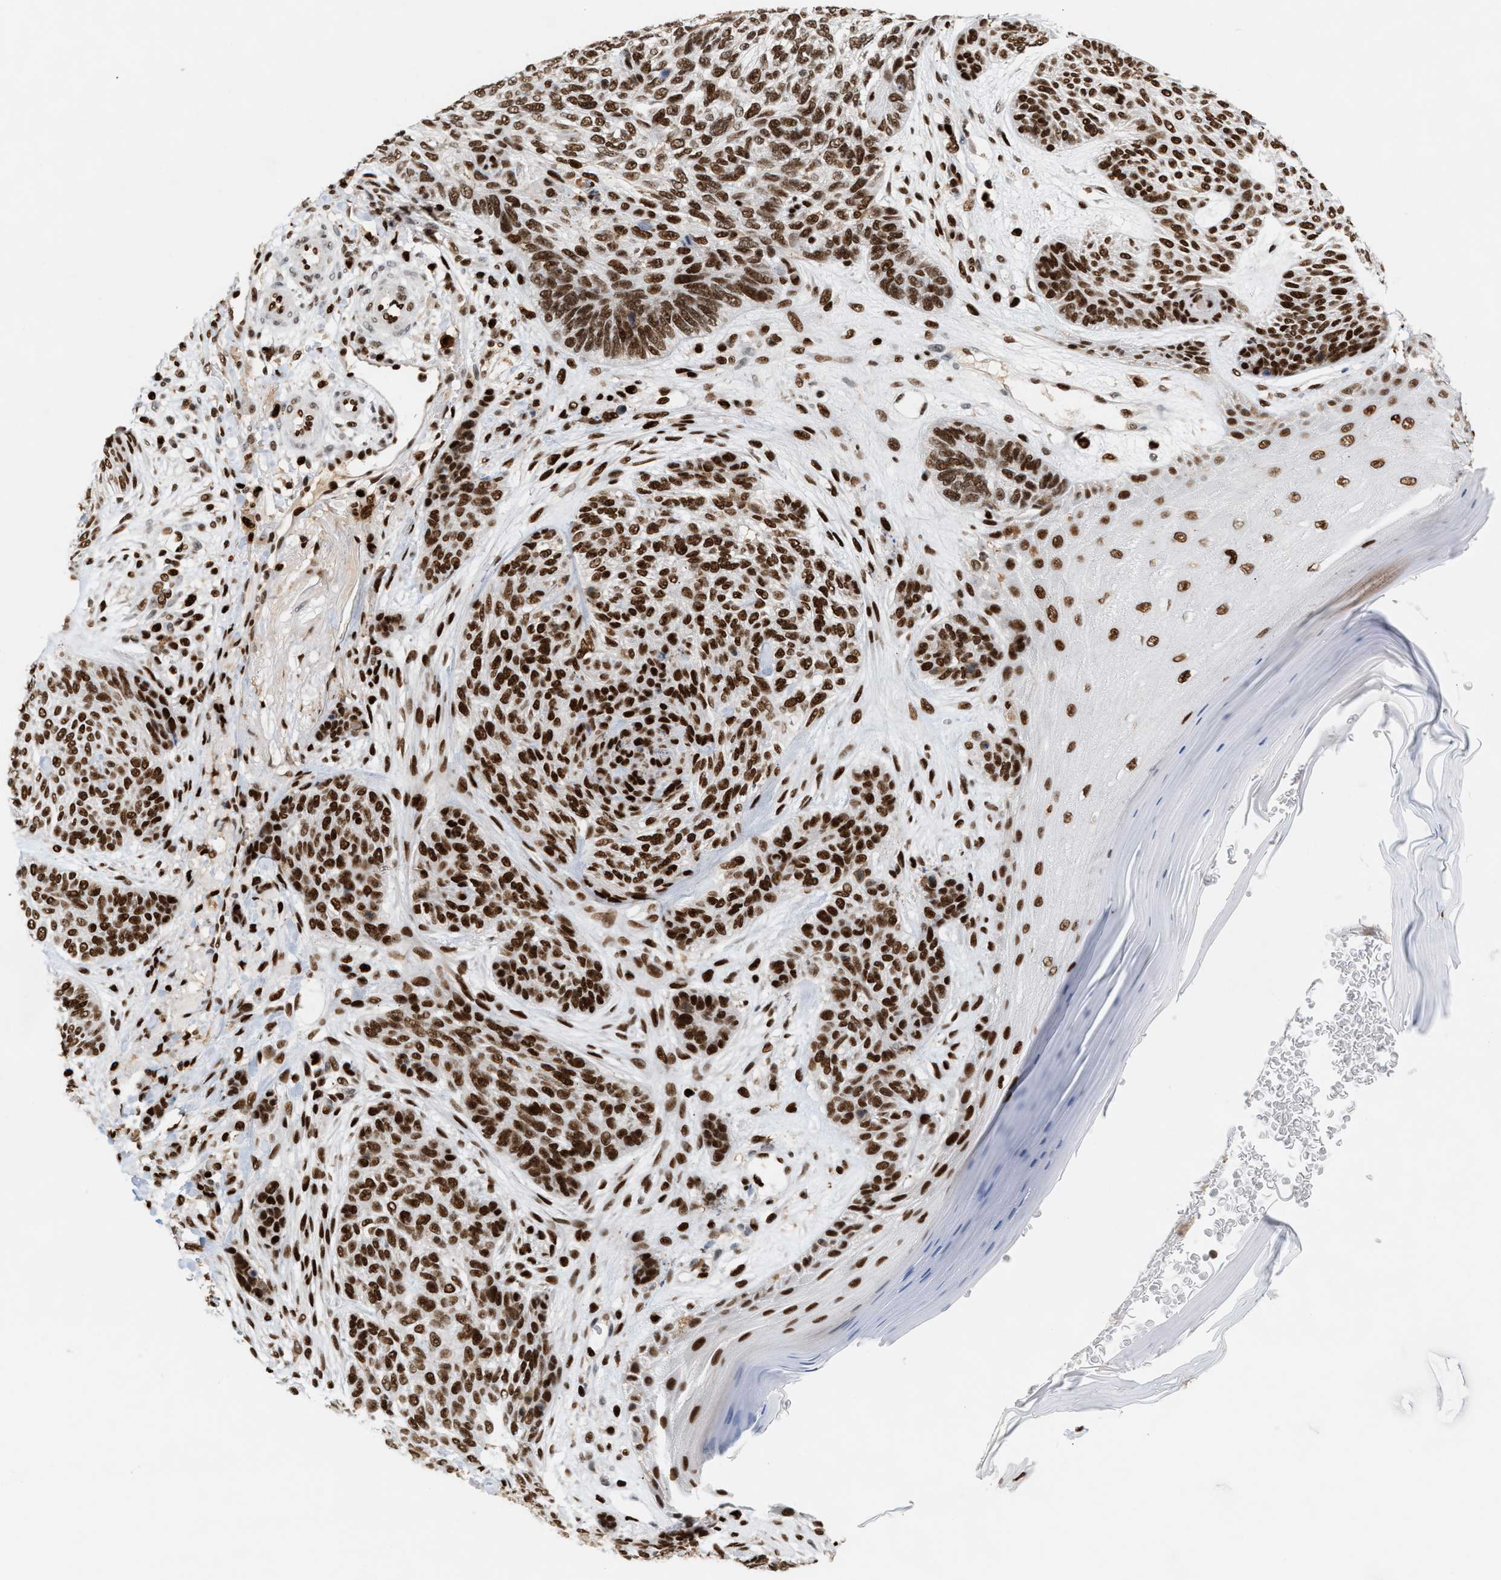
{"staining": {"intensity": "strong", "quantity": ">75%", "location": "nuclear"}, "tissue": "skin cancer", "cell_type": "Tumor cells", "image_type": "cancer", "snomed": [{"axis": "morphology", "description": "Basal cell carcinoma"}, {"axis": "topography", "description": "Skin"}], "caption": "Skin cancer tissue reveals strong nuclear expression in approximately >75% of tumor cells, visualized by immunohistochemistry. (DAB (3,3'-diaminobenzidine) = brown stain, brightfield microscopy at high magnification).", "gene": "RNASEK-C17orf49", "patient": {"sex": "male", "age": 55}}